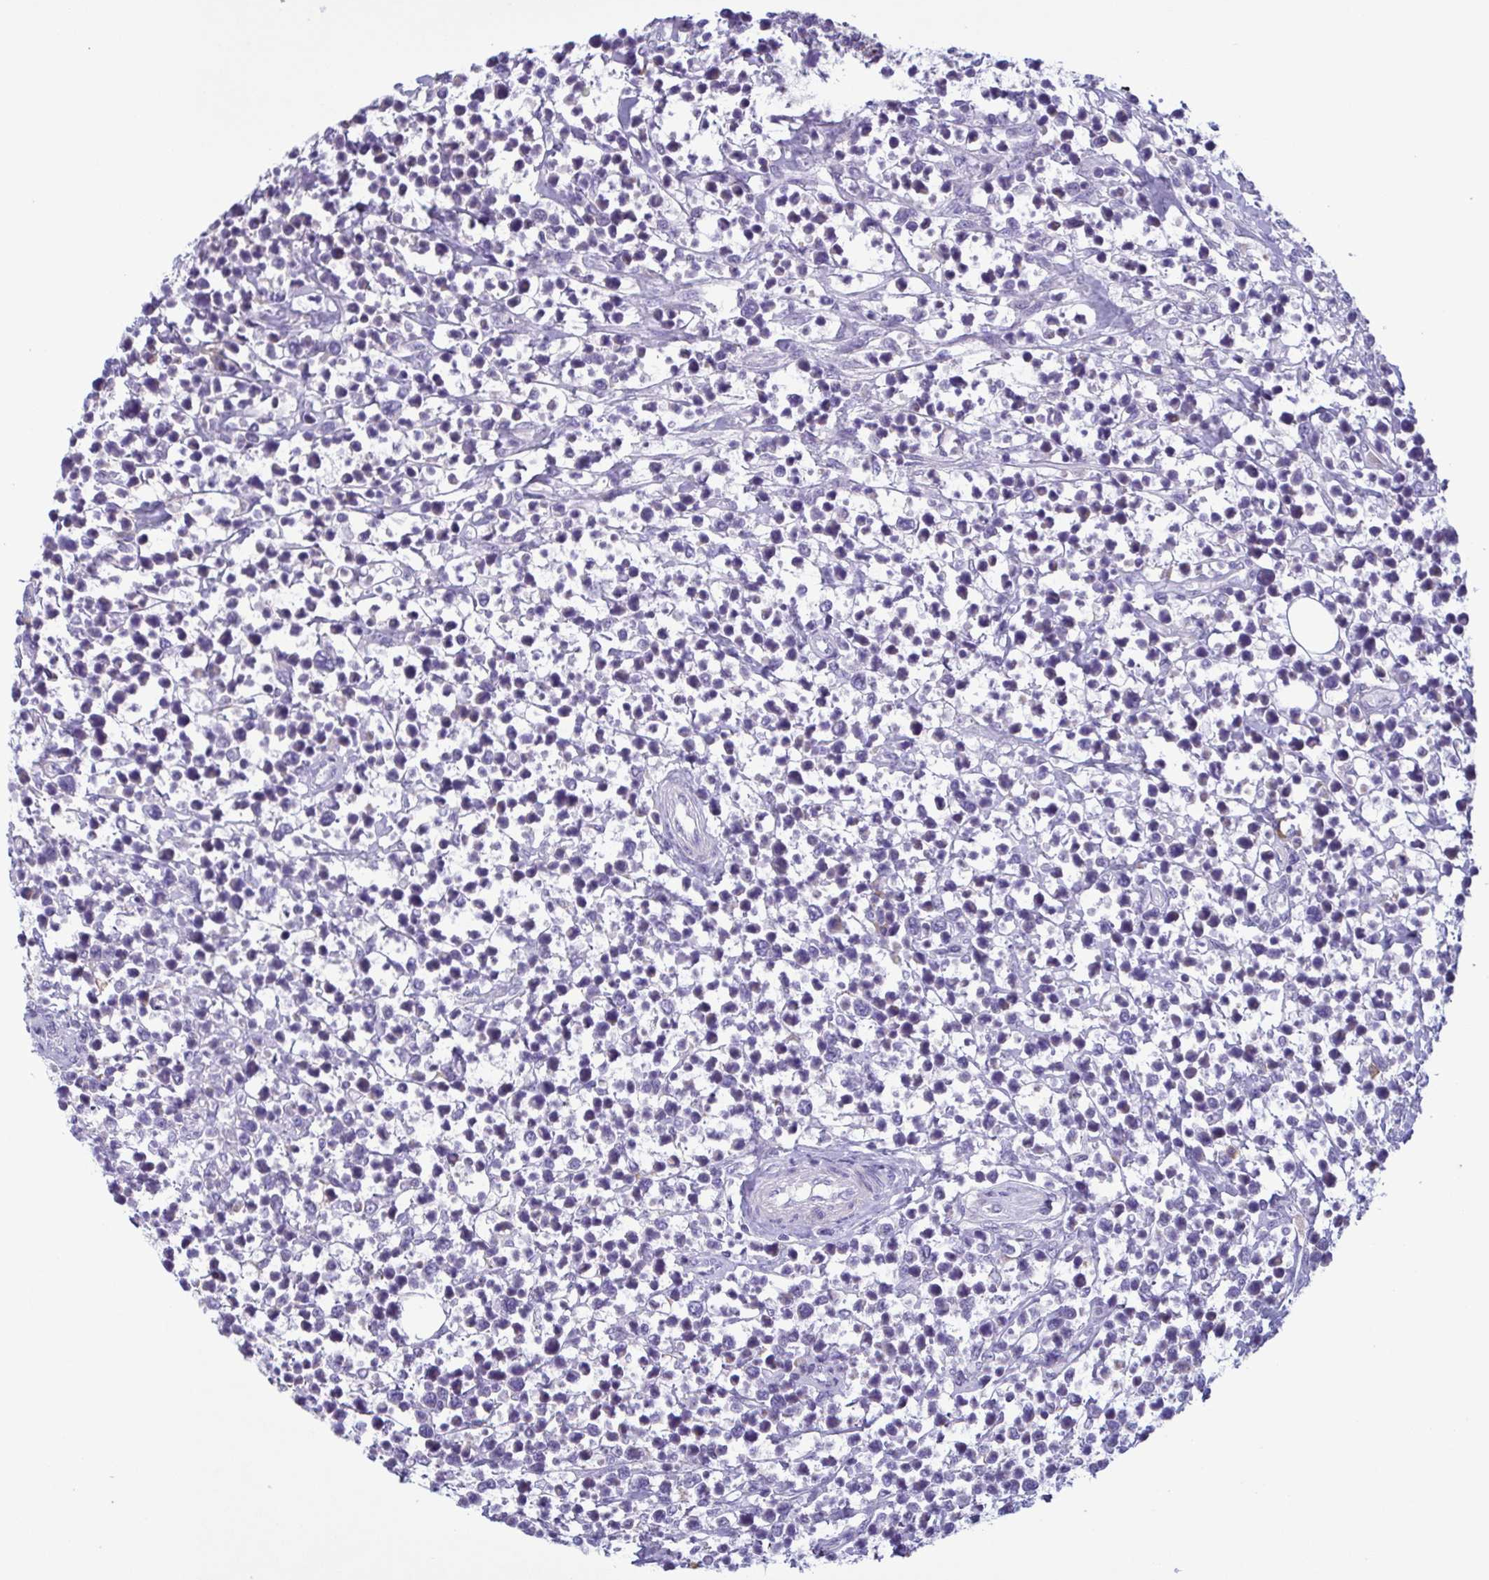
{"staining": {"intensity": "negative", "quantity": "none", "location": "none"}, "tissue": "lymphoma", "cell_type": "Tumor cells", "image_type": "cancer", "snomed": [{"axis": "morphology", "description": "Malignant lymphoma, non-Hodgkin's type, High grade"}, {"axis": "topography", "description": "Soft tissue"}], "caption": "Immunohistochemical staining of human high-grade malignant lymphoma, non-Hodgkin's type reveals no significant positivity in tumor cells.", "gene": "F13B", "patient": {"sex": "female", "age": 56}}